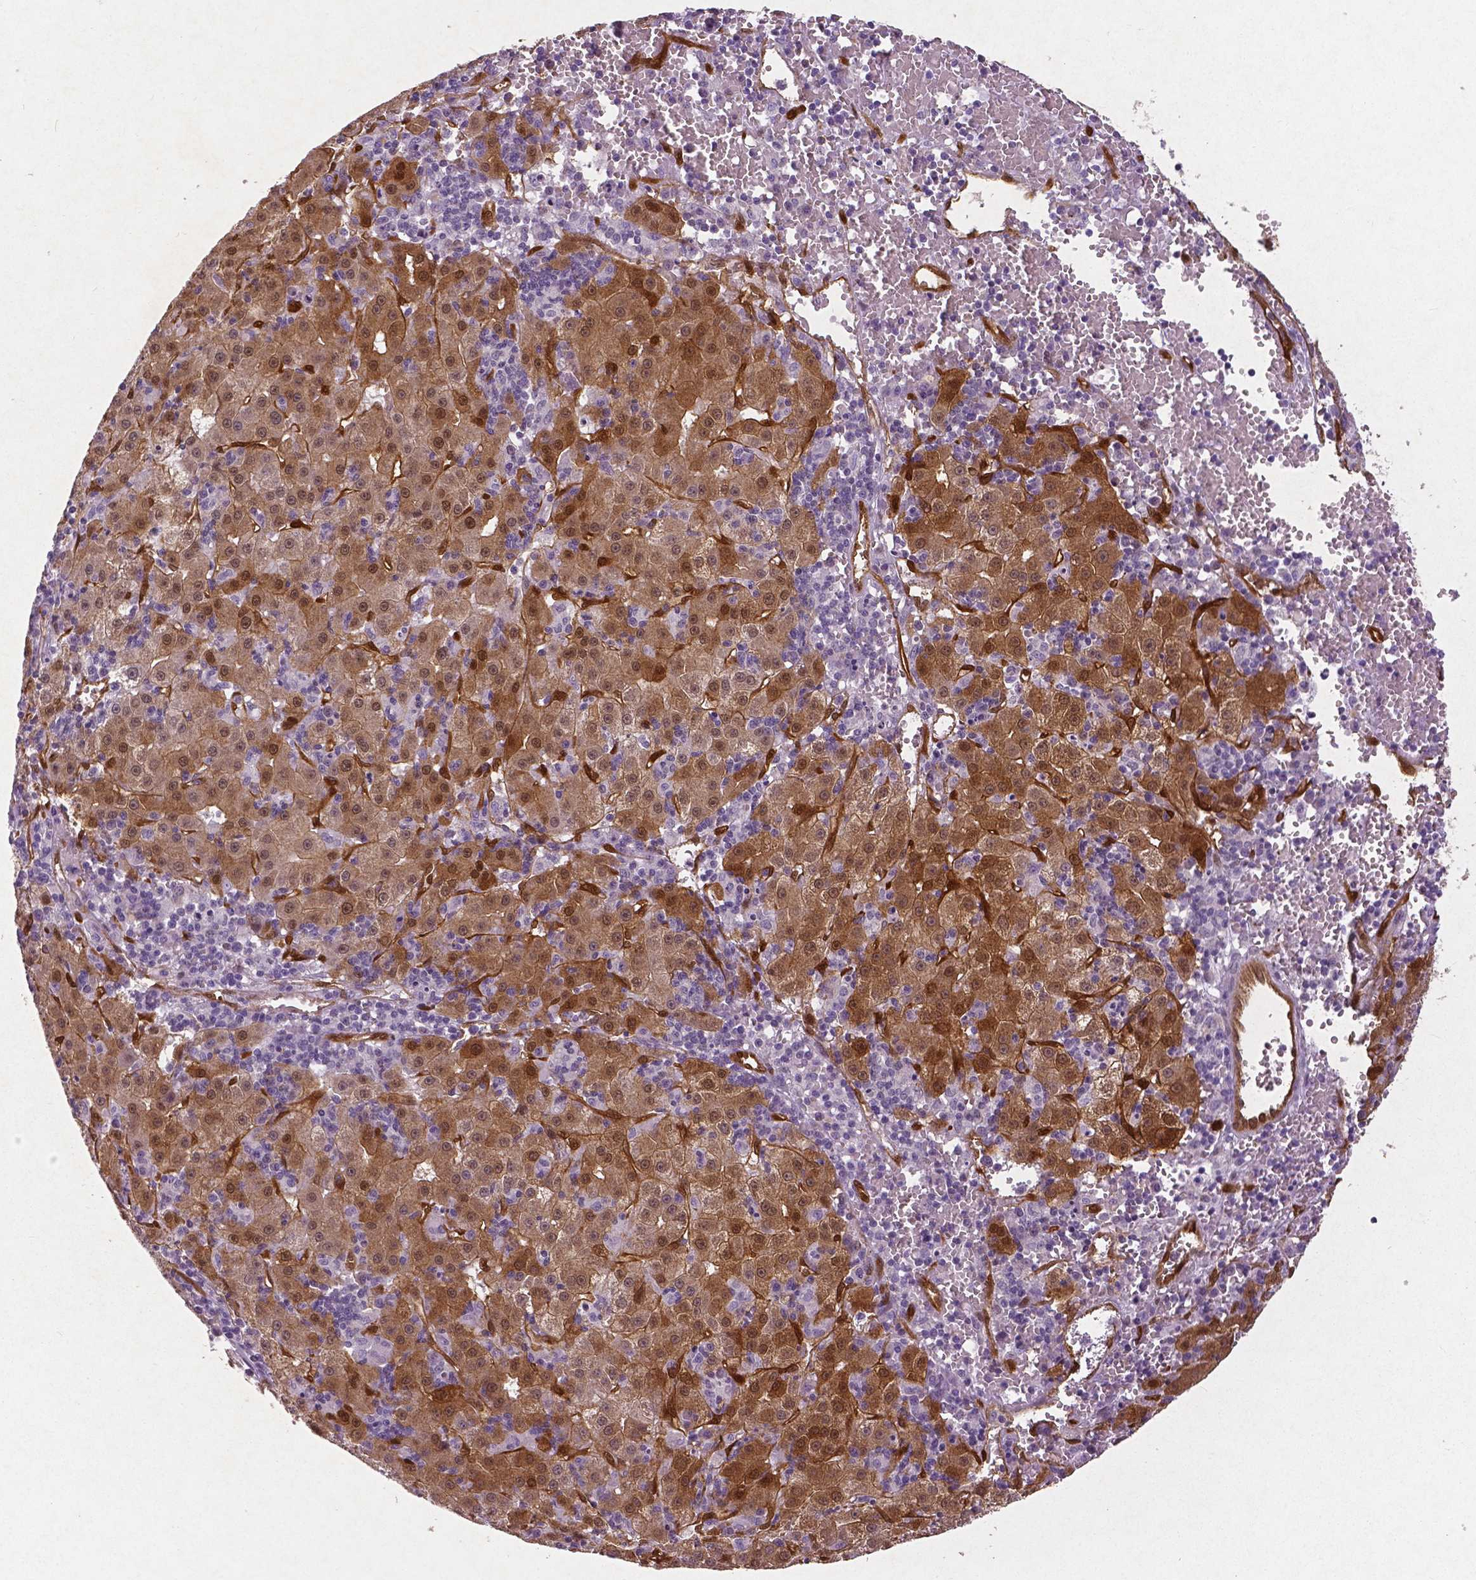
{"staining": {"intensity": "moderate", "quantity": ">75%", "location": "cytoplasmic/membranous,nuclear"}, "tissue": "liver cancer", "cell_type": "Tumor cells", "image_type": "cancer", "snomed": [{"axis": "morphology", "description": "Carcinoma, Hepatocellular, NOS"}, {"axis": "topography", "description": "Liver"}], "caption": "Liver cancer (hepatocellular carcinoma) stained with DAB immunohistochemistry (IHC) demonstrates medium levels of moderate cytoplasmic/membranous and nuclear staining in approximately >75% of tumor cells. (DAB (3,3'-diaminobenzidine) = brown stain, brightfield microscopy at high magnification).", "gene": "WWTR1", "patient": {"sex": "male", "age": 76}}